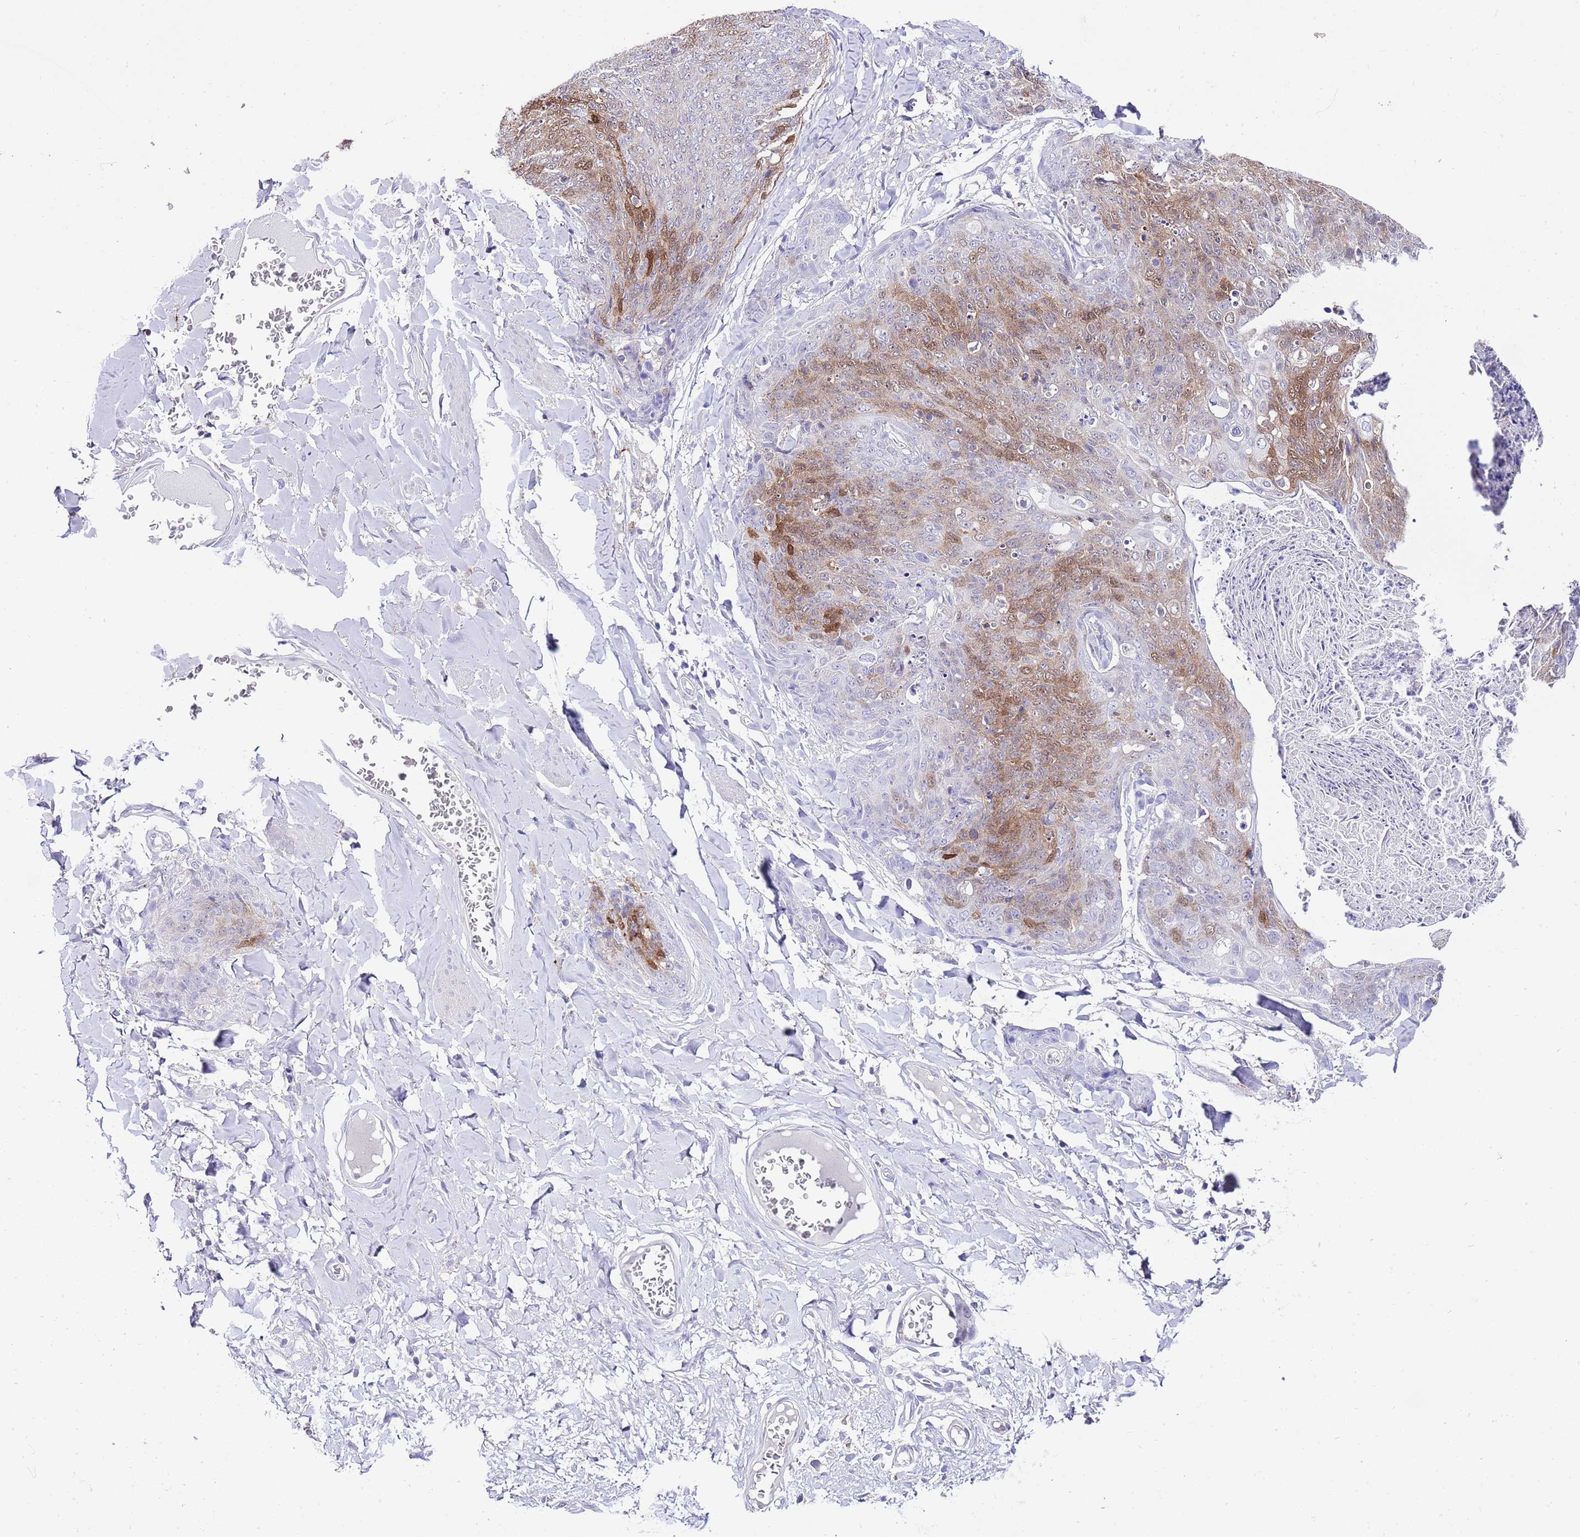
{"staining": {"intensity": "moderate", "quantity": "<25%", "location": "cytoplasmic/membranous,nuclear"}, "tissue": "skin cancer", "cell_type": "Tumor cells", "image_type": "cancer", "snomed": [{"axis": "morphology", "description": "Squamous cell carcinoma, NOS"}, {"axis": "topography", "description": "Skin"}, {"axis": "topography", "description": "Vulva"}], "caption": "Immunohistochemistry histopathology image of neoplastic tissue: human skin cancer stained using immunohistochemistry (IHC) displays low levels of moderate protein expression localized specifically in the cytoplasmic/membranous and nuclear of tumor cells, appearing as a cytoplasmic/membranous and nuclear brown color.", "gene": "ALDH3A1", "patient": {"sex": "female", "age": 85}}